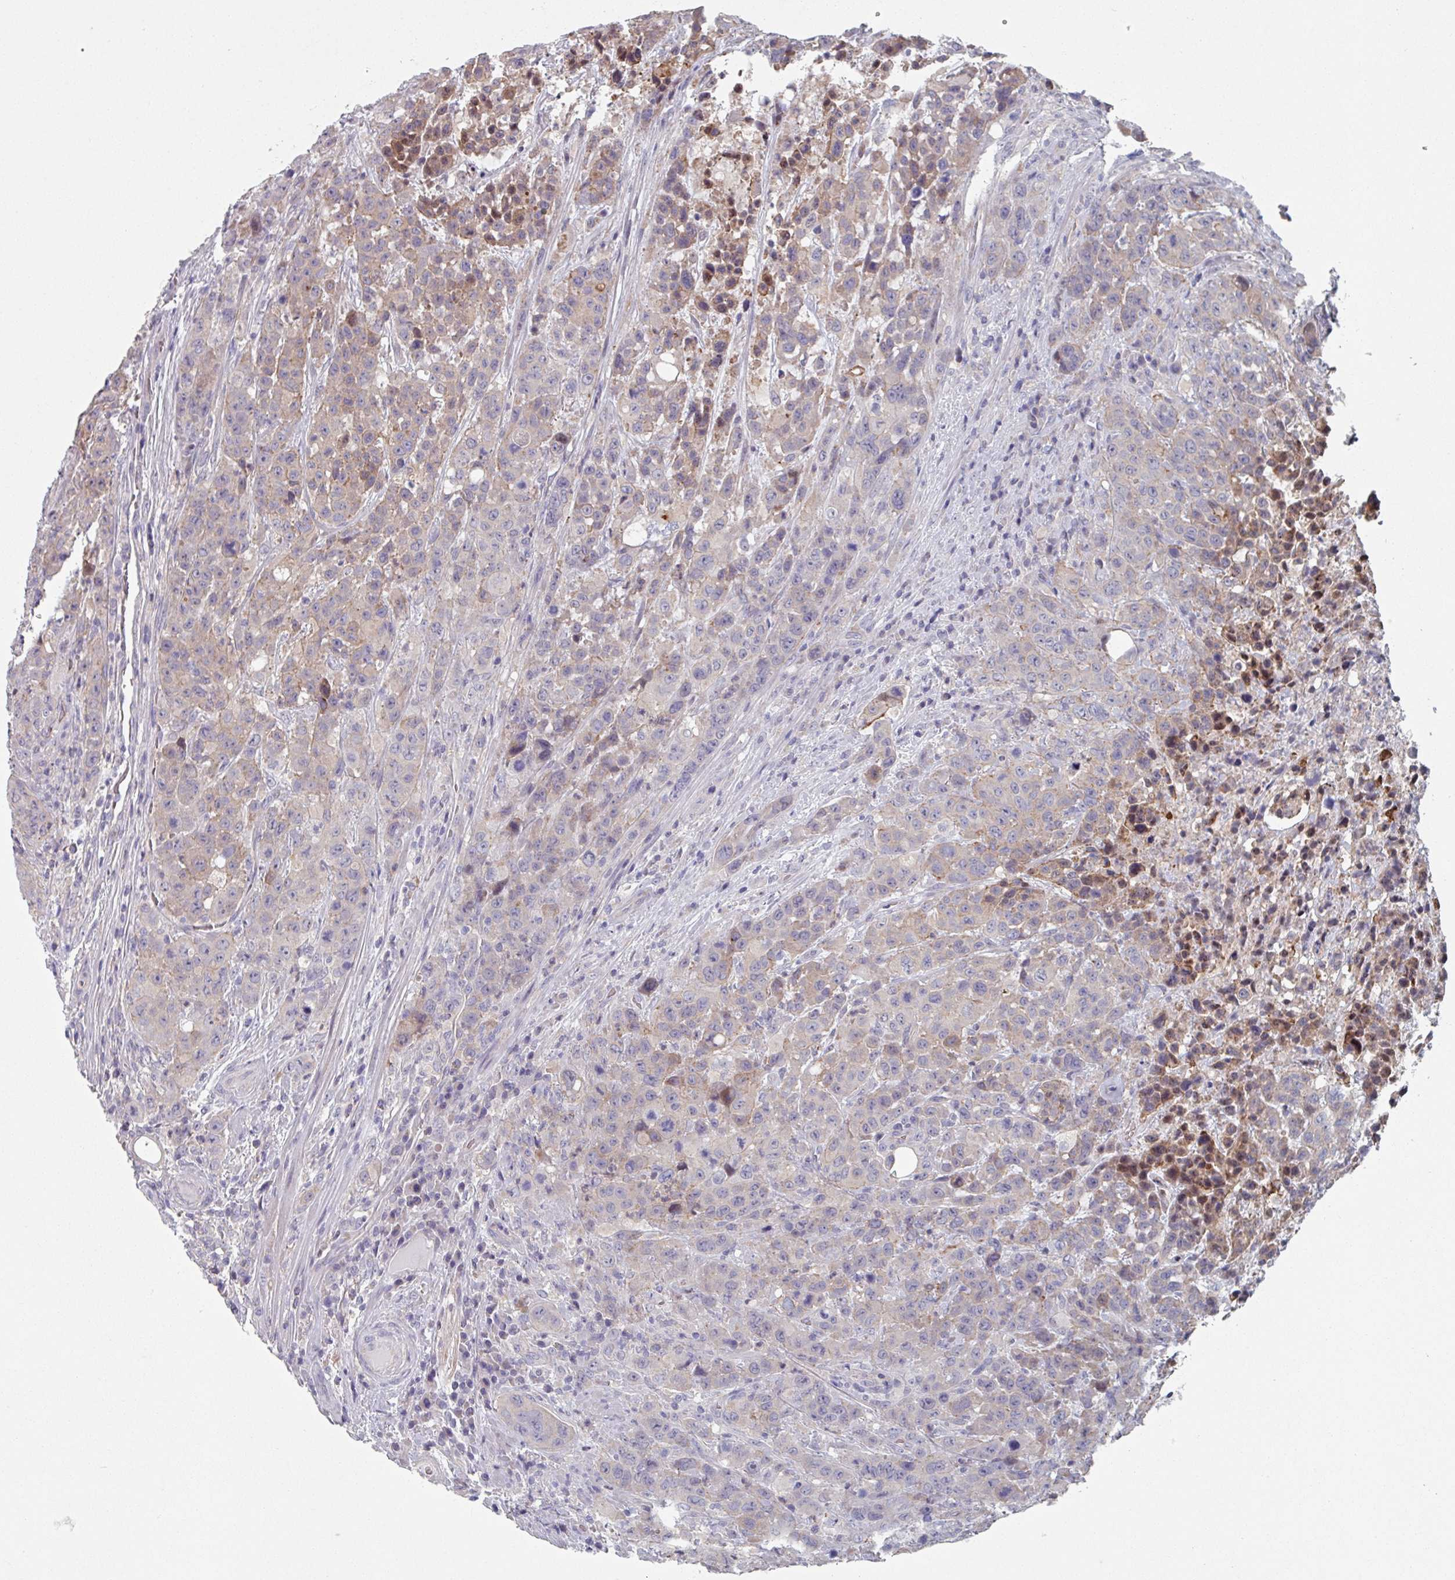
{"staining": {"intensity": "weak", "quantity": "25%-75%", "location": "cytoplasmic/membranous"}, "tissue": "colorectal cancer", "cell_type": "Tumor cells", "image_type": "cancer", "snomed": [{"axis": "morphology", "description": "Adenocarcinoma, NOS"}, {"axis": "topography", "description": "Colon"}], "caption": "Protein staining shows weak cytoplasmic/membranous expression in about 25%-75% of tumor cells in colorectal cancer (adenocarcinoma).", "gene": "EFL1", "patient": {"sex": "male", "age": 62}}